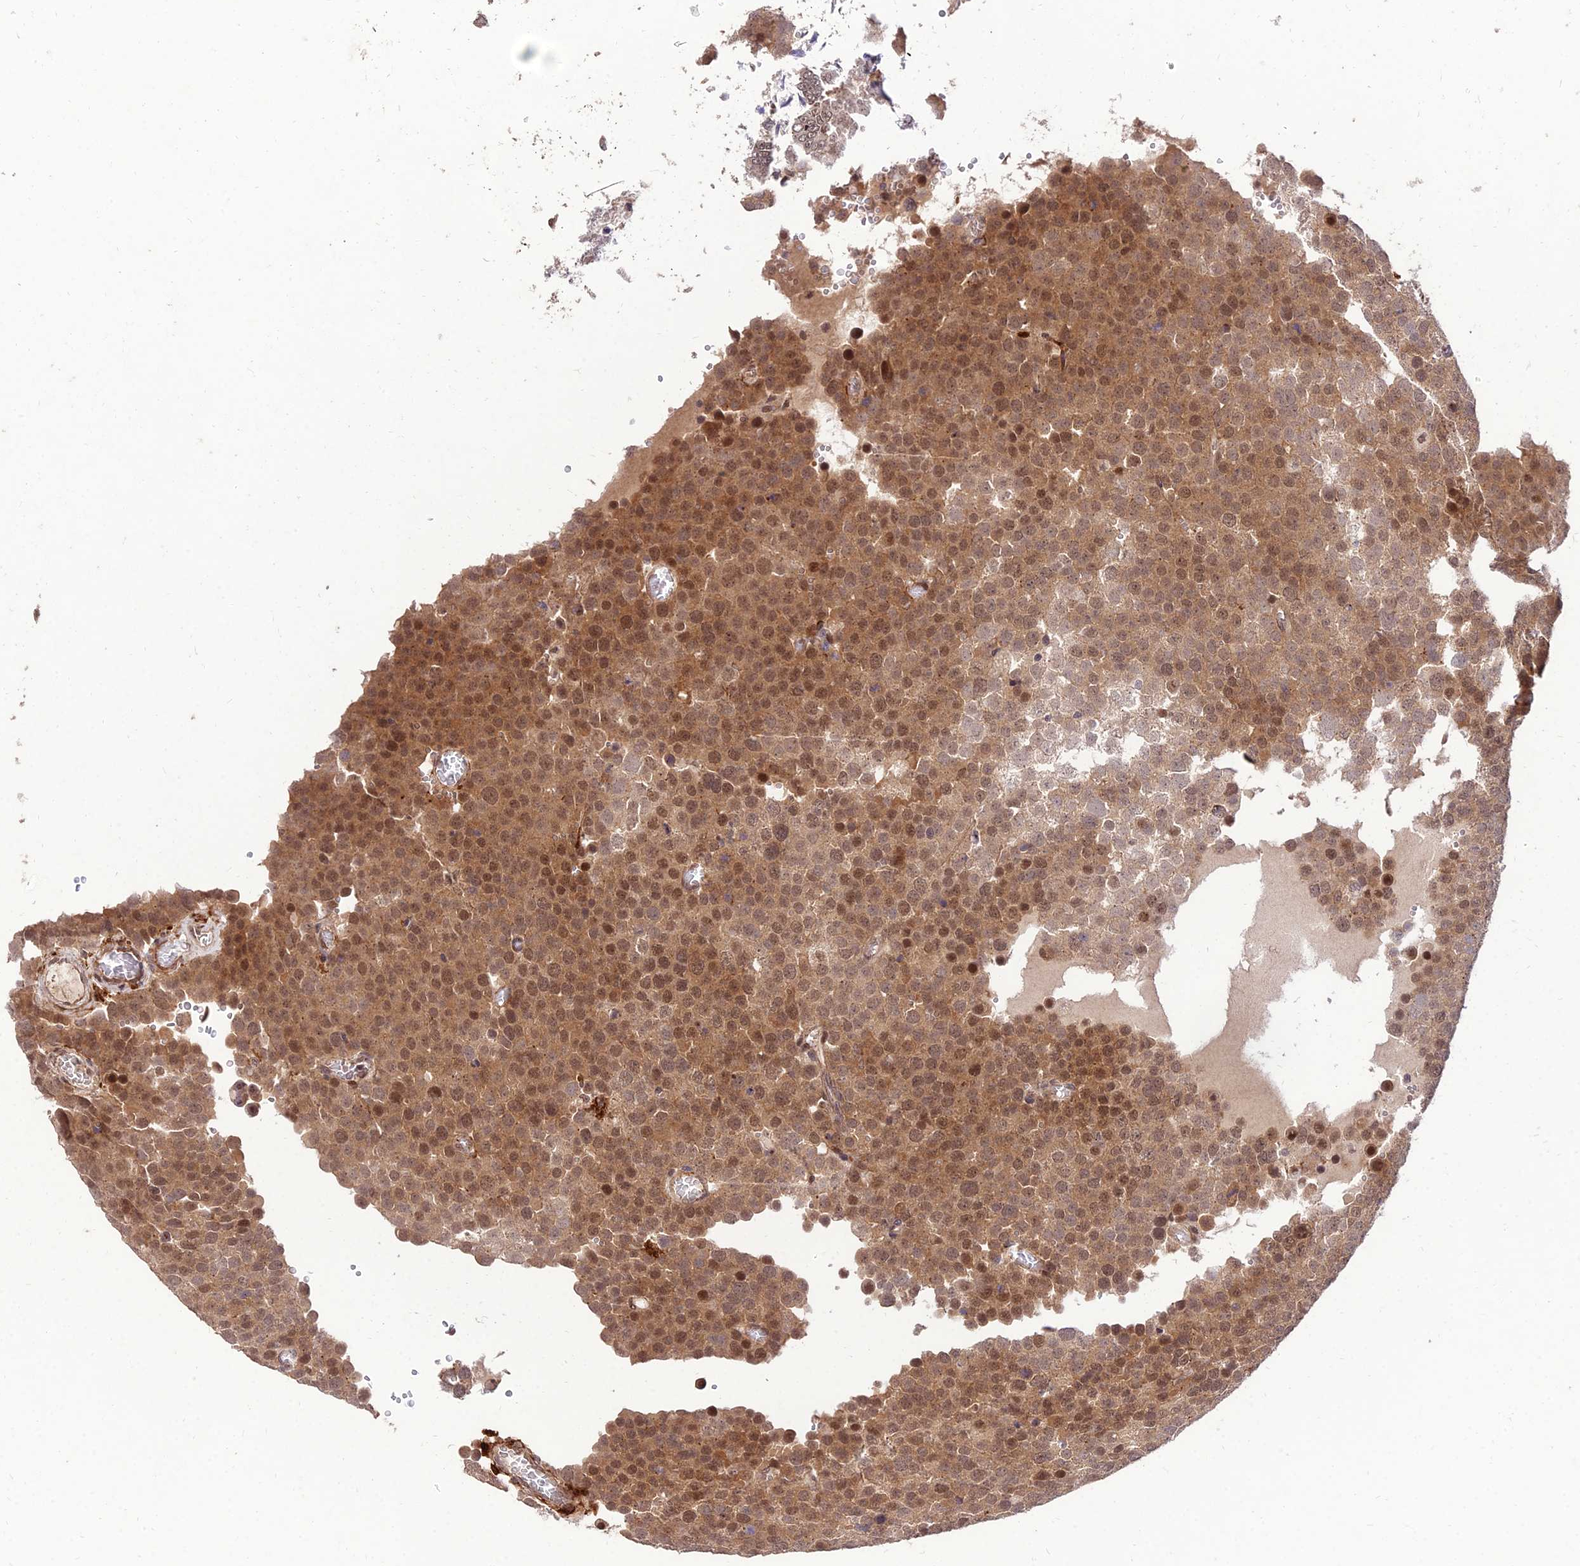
{"staining": {"intensity": "moderate", "quantity": ">75%", "location": "cytoplasmic/membranous,nuclear"}, "tissue": "testis cancer", "cell_type": "Tumor cells", "image_type": "cancer", "snomed": [{"axis": "morphology", "description": "Normal tissue, NOS"}, {"axis": "morphology", "description": "Seminoma, NOS"}, {"axis": "topography", "description": "Testis"}], "caption": "IHC of seminoma (testis) demonstrates medium levels of moderate cytoplasmic/membranous and nuclear expression in about >75% of tumor cells.", "gene": "ZNF85", "patient": {"sex": "male", "age": 71}}